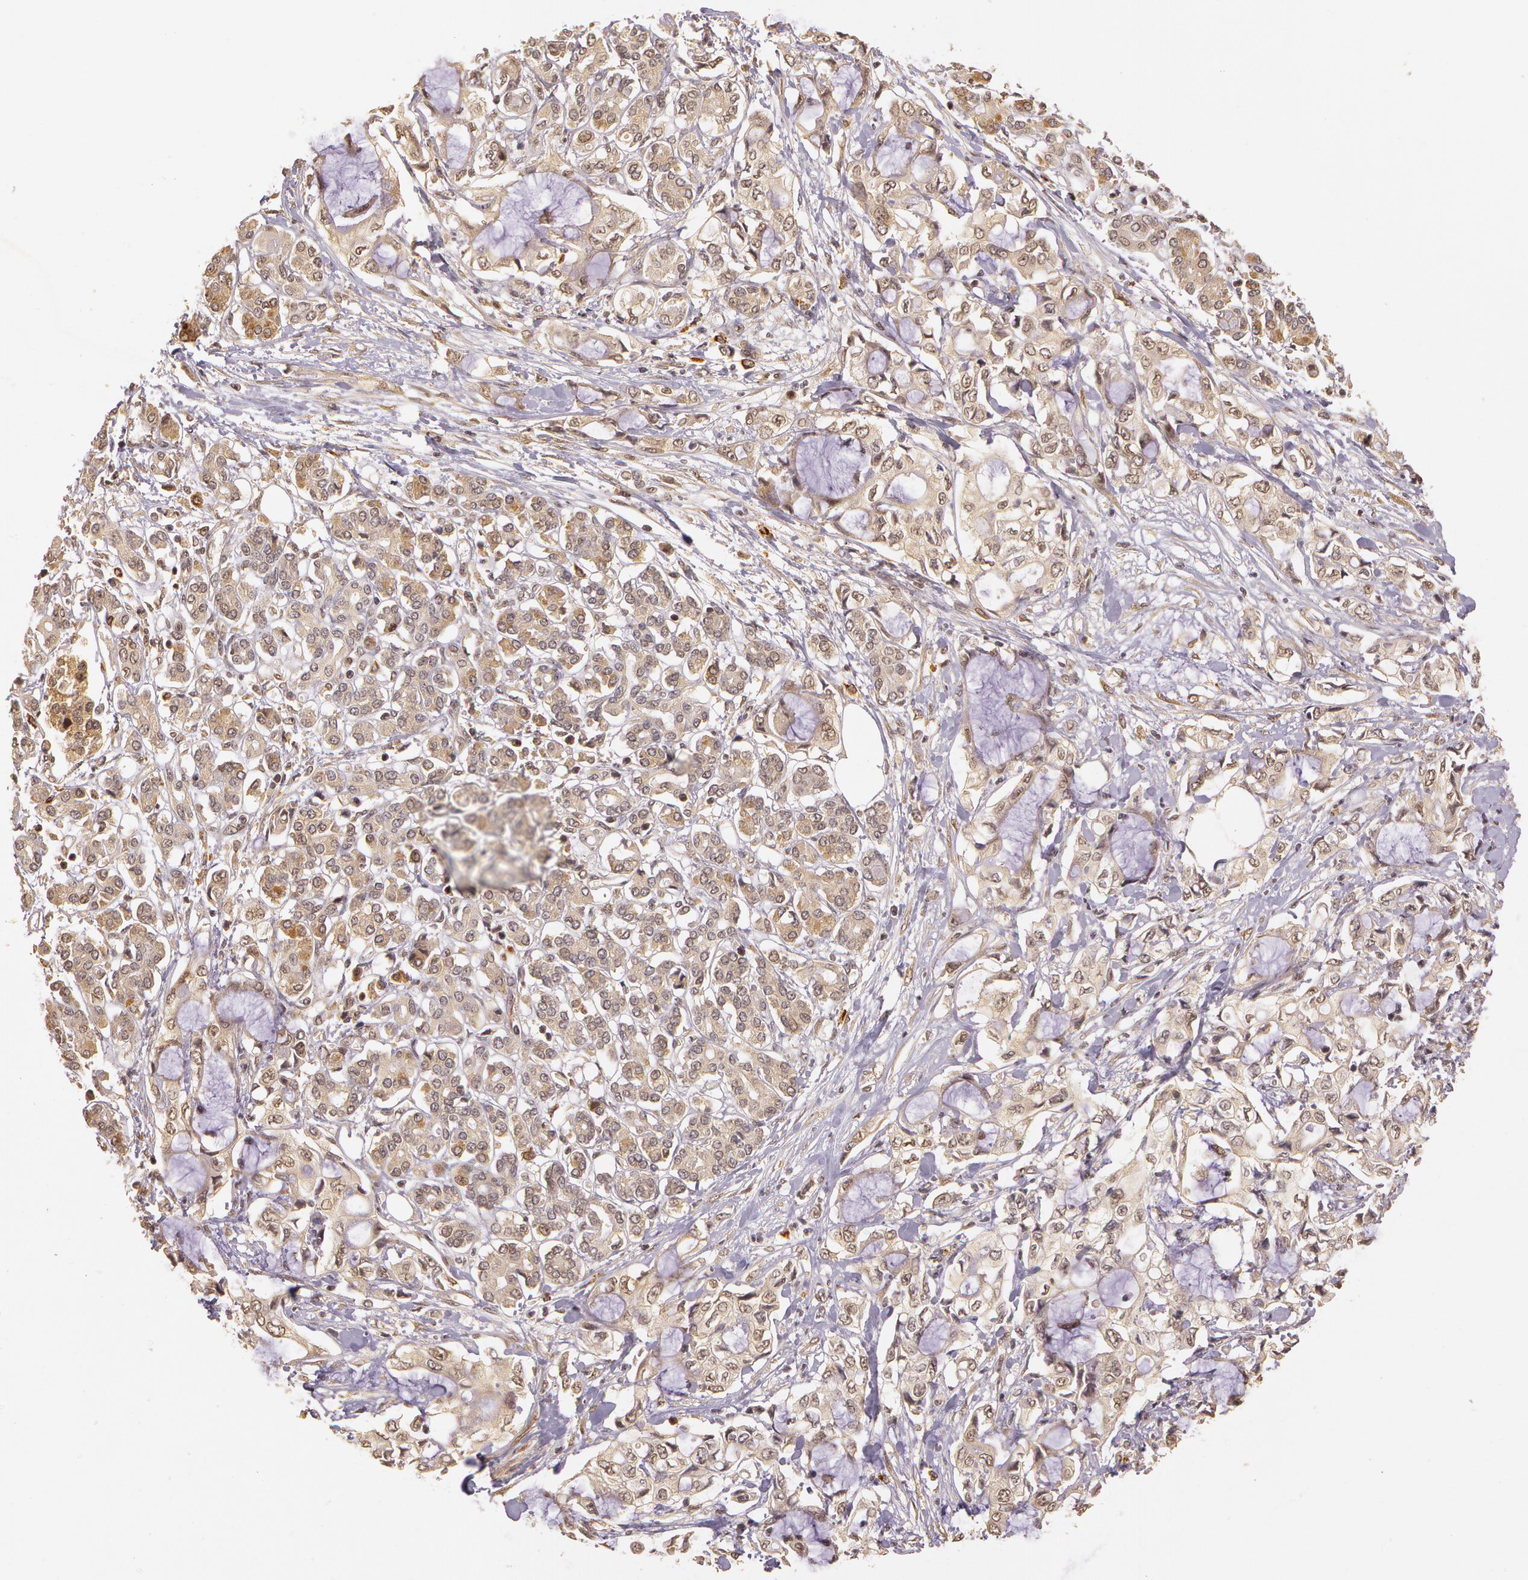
{"staining": {"intensity": "weak", "quantity": ">75%", "location": "cytoplasmic/membranous"}, "tissue": "pancreatic cancer", "cell_type": "Tumor cells", "image_type": "cancer", "snomed": [{"axis": "morphology", "description": "Adenocarcinoma, NOS"}, {"axis": "topography", "description": "Pancreas"}], "caption": "Protein staining displays weak cytoplasmic/membranous expression in about >75% of tumor cells in pancreatic cancer.", "gene": "ASCC2", "patient": {"sex": "female", "age": 70}}